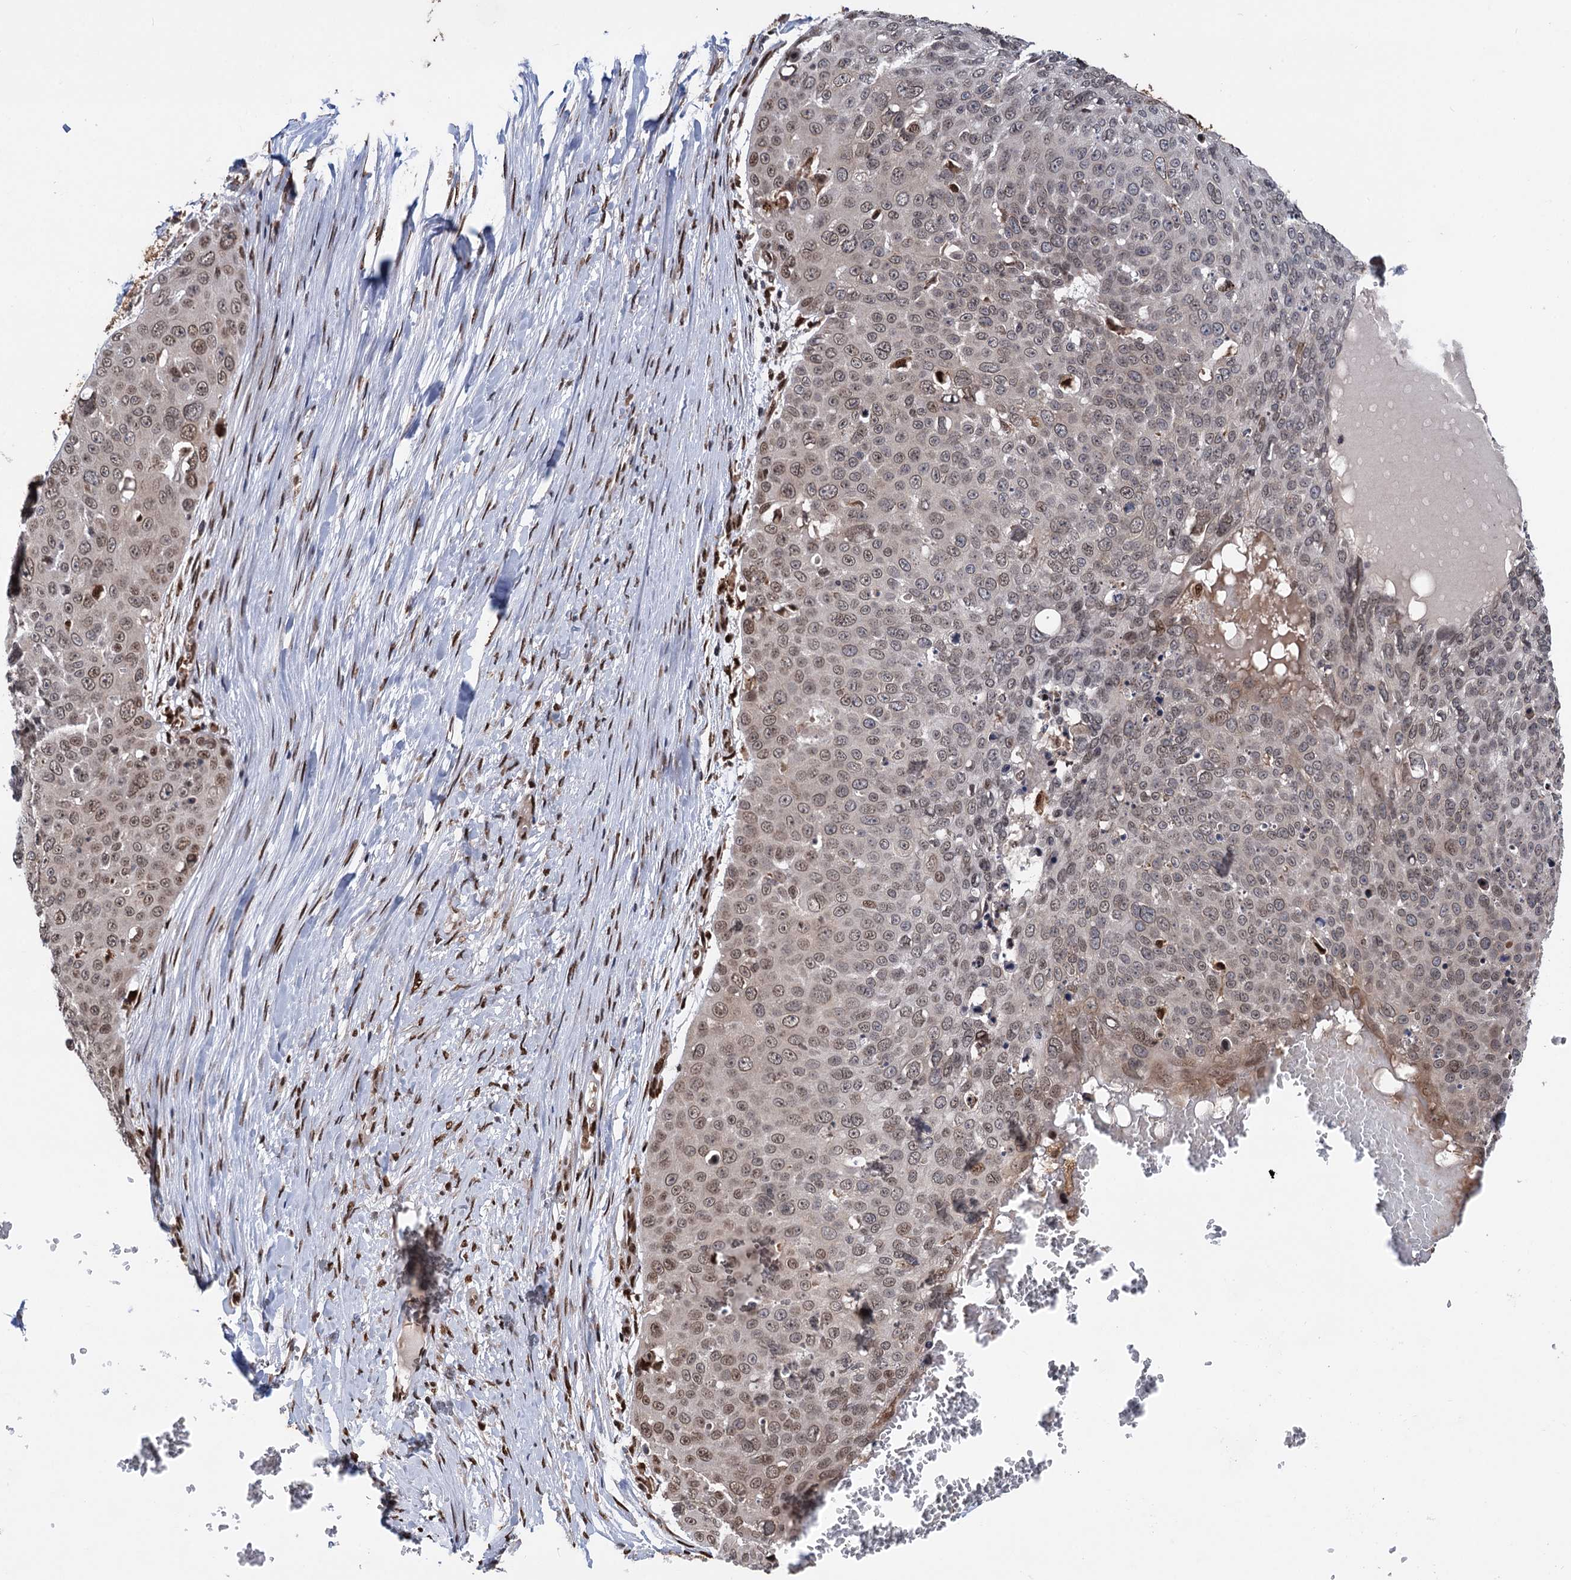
{"staining": {"intensity": "weak", "quantity": "25%-75%", "location": "nuclear"}, "tissue": "skin cancer", "cell_type": "Tumor cells", "image_type": "cancer", "snomed": [{"axis": "morphology", "description": "Squamous cell carcinoma, NOS"}, {"axis": "topography", "description": "Skin"}], "caption": "Immunohistochemical staining of skin squamous cell carcinoma displays weak nuclear protein expression in about 25%-75% of tumor cells. Nuclei are stained in blue.", "gene": "MESD", "patient": {"sex": "male", "age": 71}}